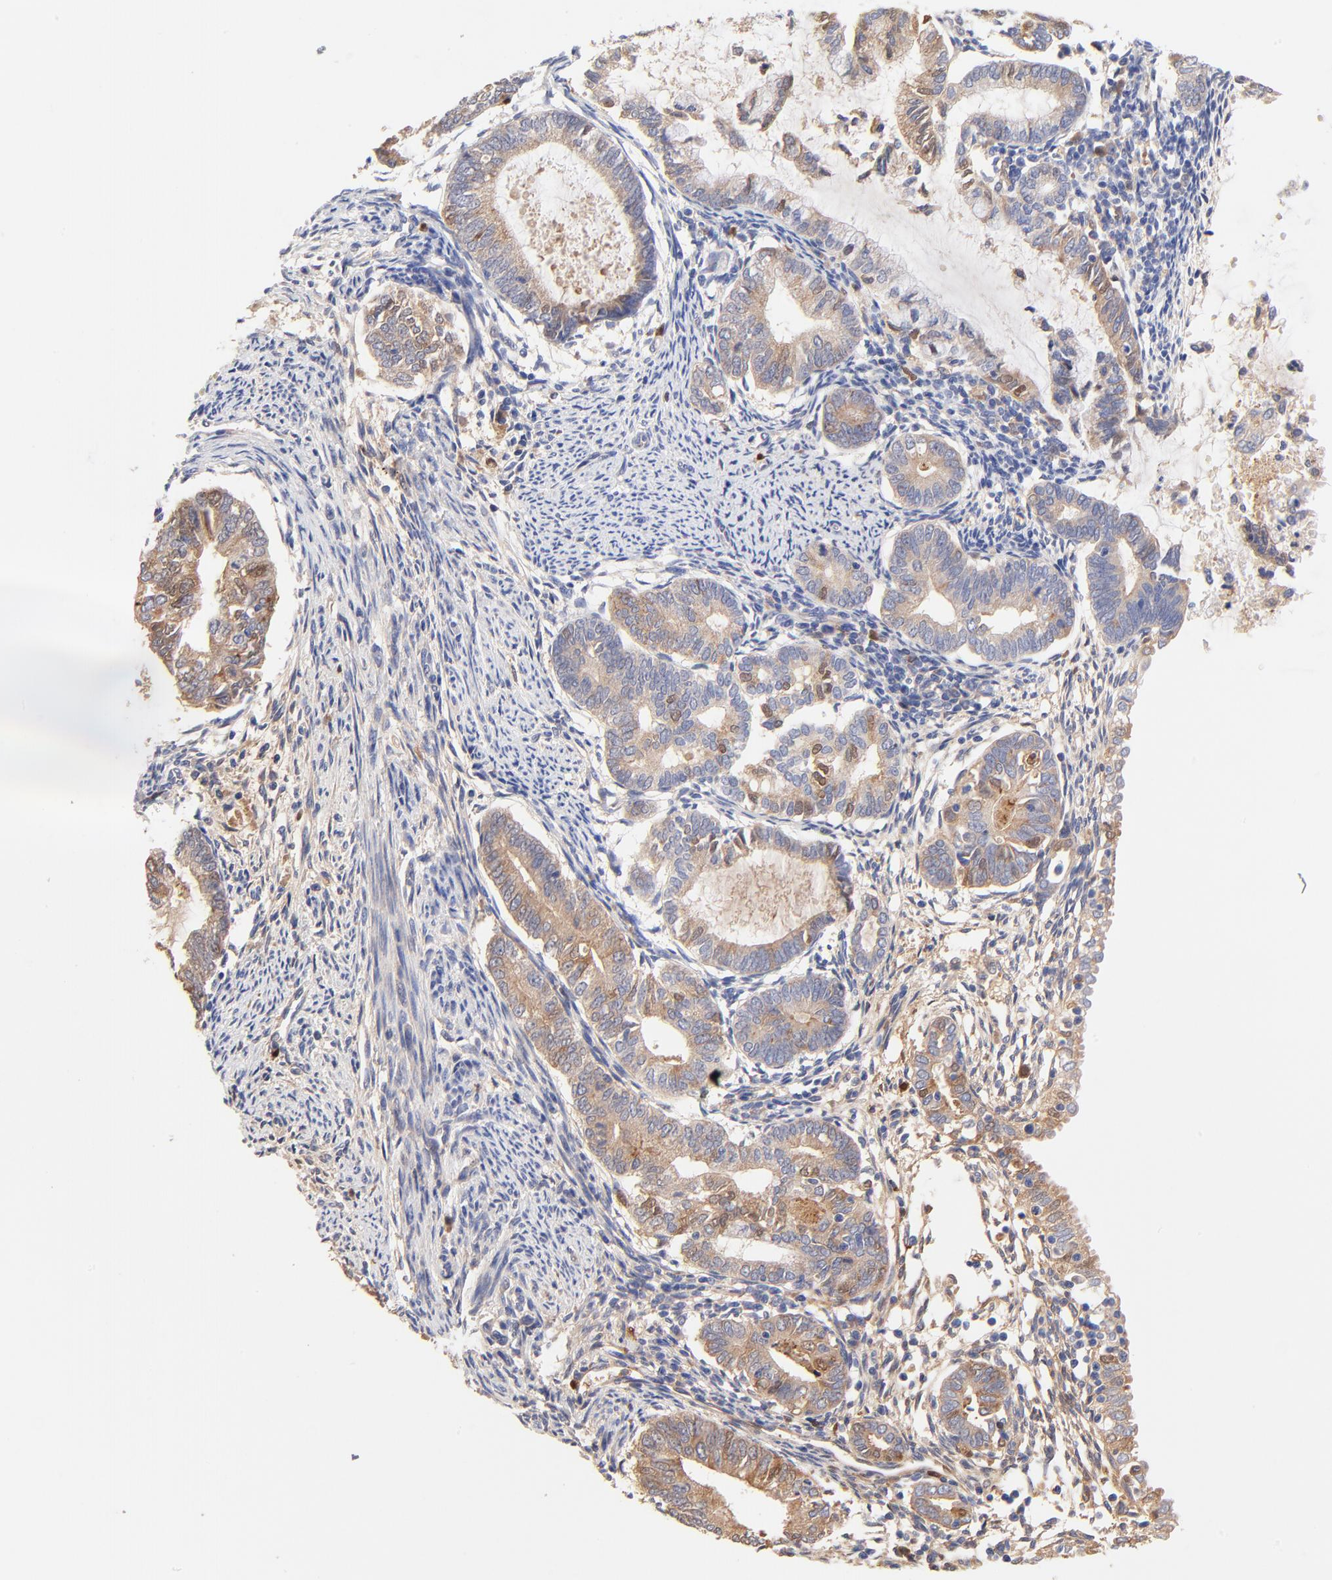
{"staining": {"intensity": "moderate", "quantity": ">75%", "location": "cytoplasmic/membranous"}, "tissue": "endometrial cancer", "cell_type": "Tumor cells", "image_type": "cancer", "snomed": [{"axis": "morphology", "description": "Adenocarcinoma, NOS"}, {"axis": "topography", "description": "Endometrium"}], "caption": "Protein staining by IHC displays moderate cytoplasmic/membranous expression in about >75% of tumor cells in adenocarcinoma (endometrial).", "gene": "PTK7", "patient": {"sex": "female", "age": 63}}